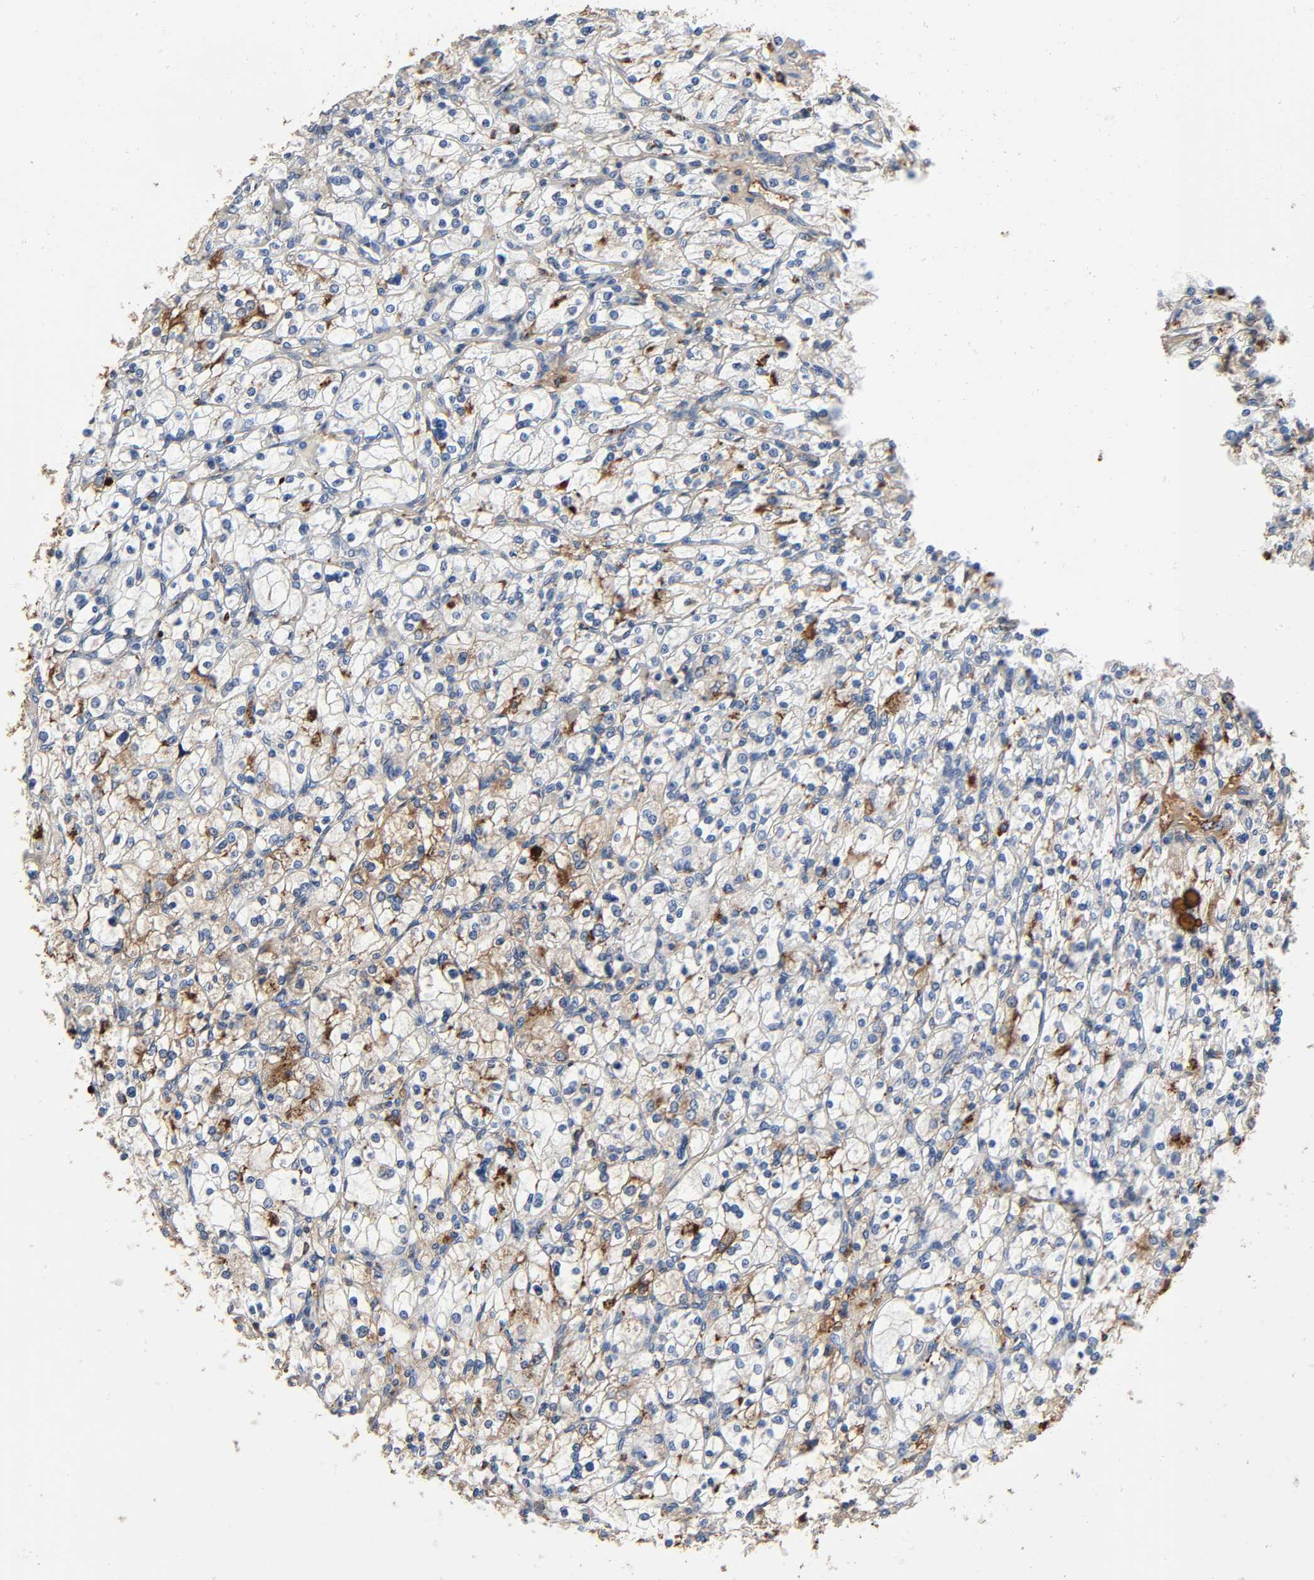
{"staining": {"intensity": "strong", "quantity": "25%-75%", "location": "cytoplasmic/membranous"}, "tissue": "renal cancer", "cell_type": "Tumor cells", "image_type": "cancer", "snomed": [{"axis": "morphology", "description": "Adenocarcinoma, NOS"}, {"axis": "topography", "description": "Kidney"}], "caption": "Immunohistochemical staining of human renal adenocarcinoma exhibits high levels of strong cytoplasmic/membranous expression in about 25%-75% of tumor cells. The staining was performed using DAB to visualize the protein expression in brown, while the nuclei were stained in blue with hematoxylin (Magnification: 20x).", "gene": "C3", "patient": {"sex": "female", "age": 83}}